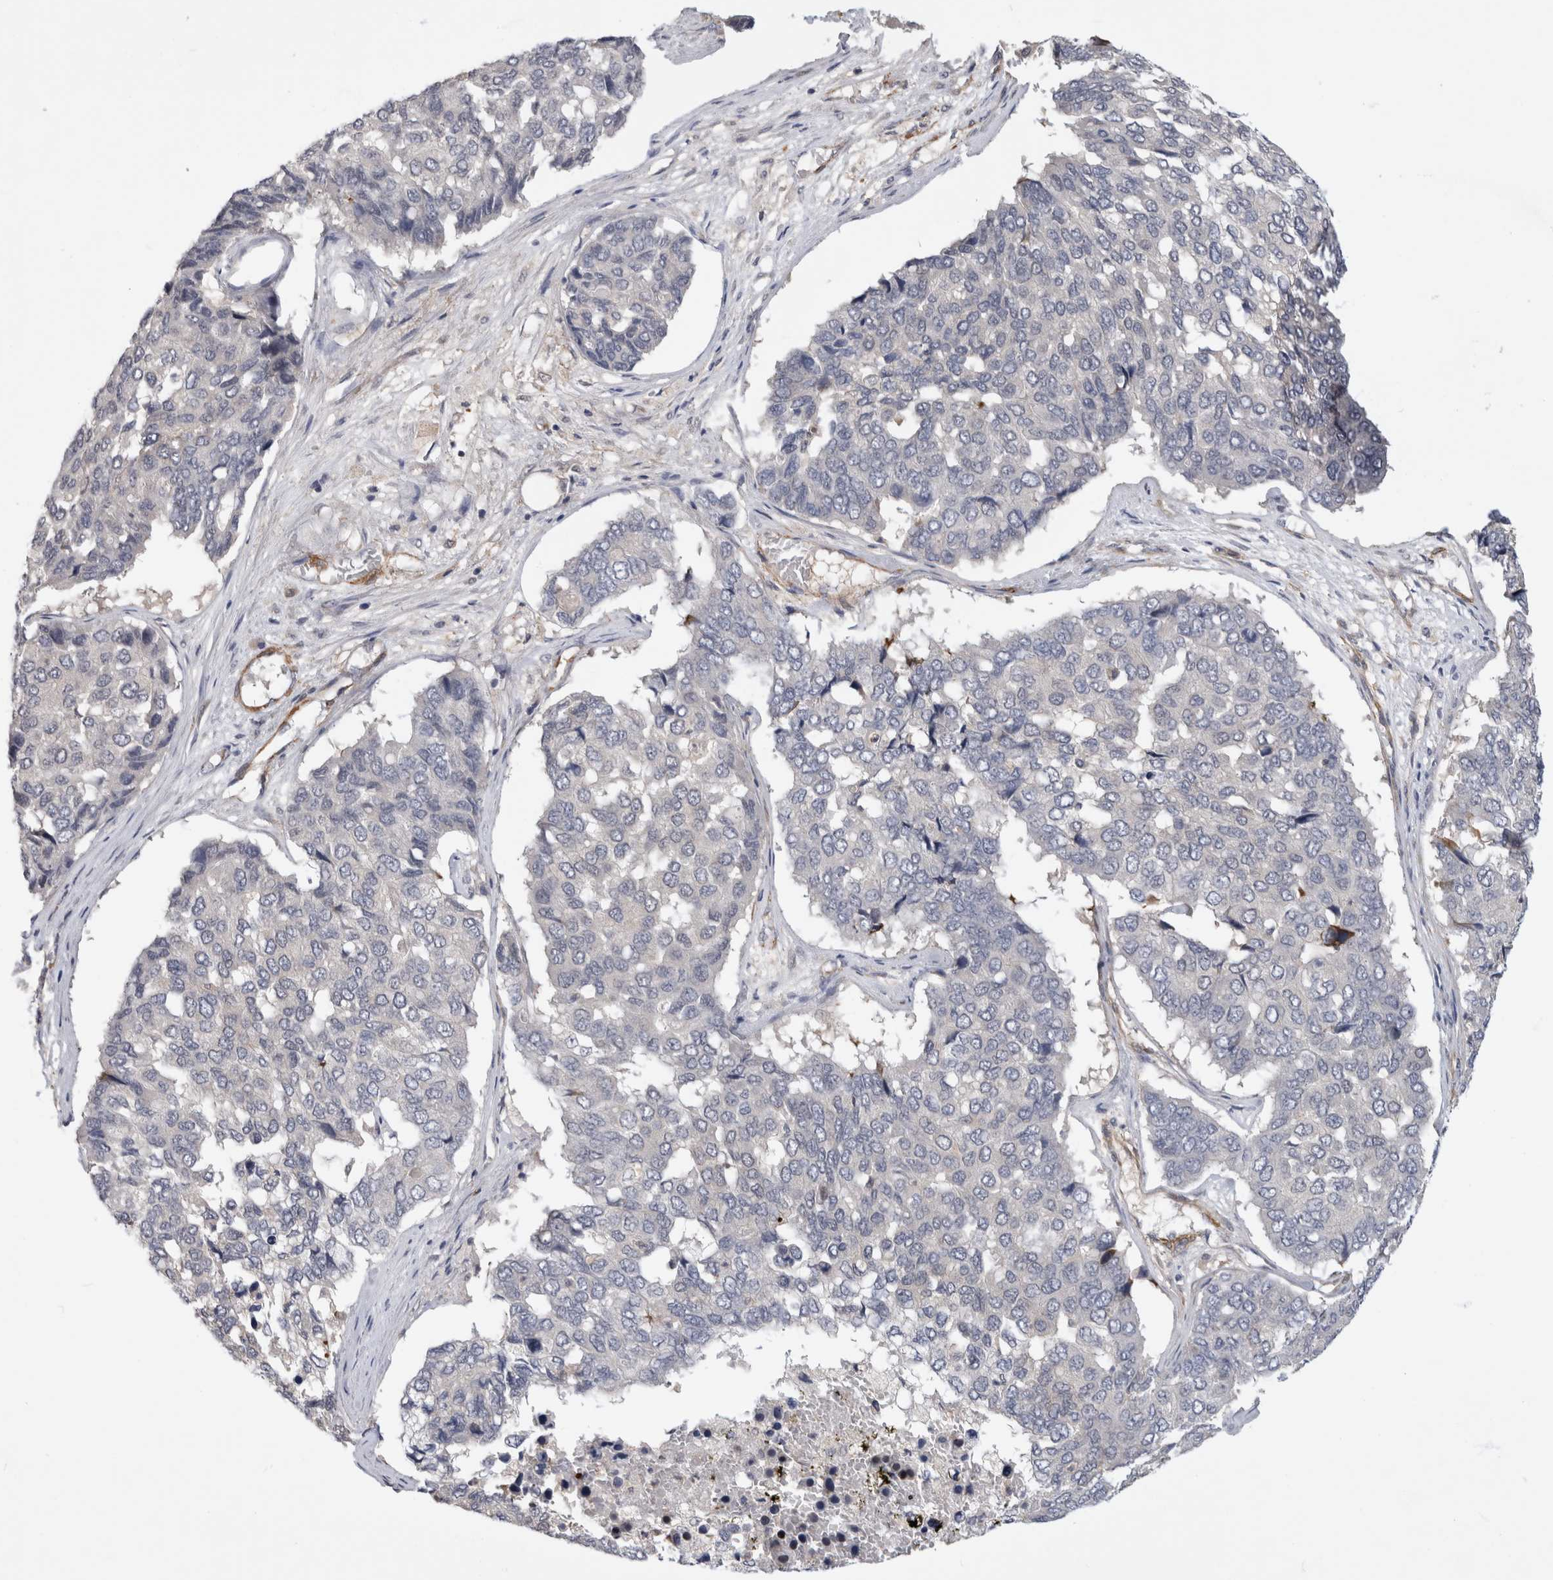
{"staining": {"intensity": "negative", "quantity": "none", "location": "none"}, "tissue": "pancreatic cancer", "cell_type": "Tumor cells", "image_type": "cancer", "snomed": [{"axis": "morphology", "description": "Adenocarcinoma, NOS"}, {"axis": "topography", "description": "Pancreas"}], "caption": "Adenocarcinoma (pancreatic) was stained to show a protein in brown. There is no significant expression in tumor cells.", "gene": "PGM1", "patient": {"sex": "male", "age": 50}}